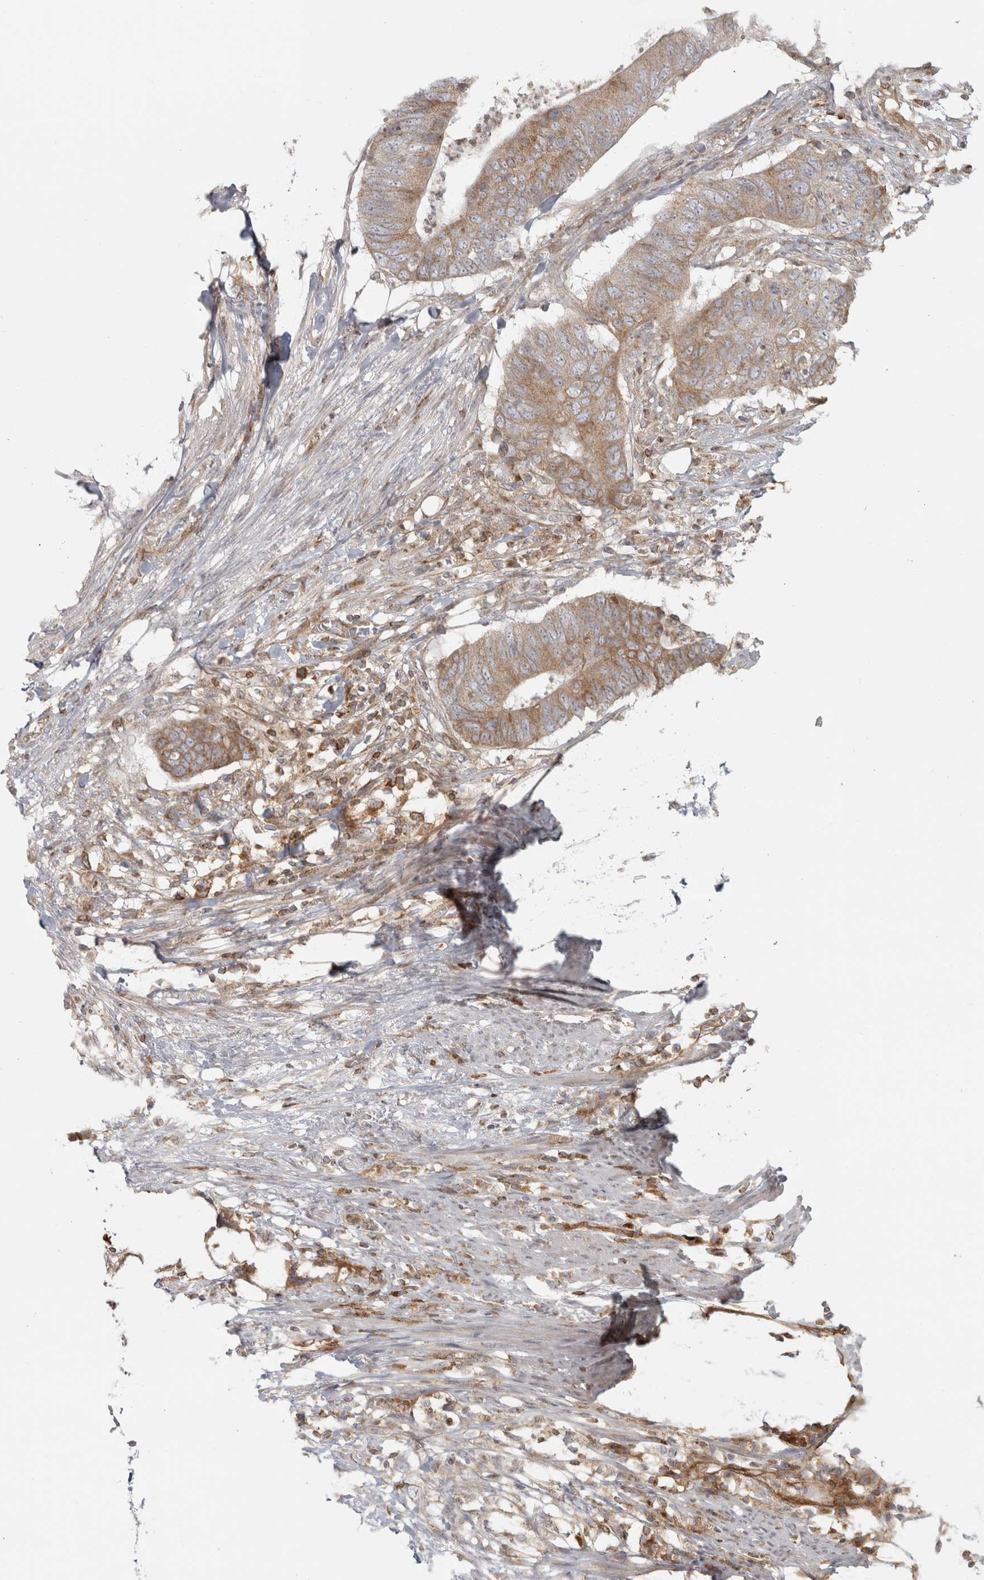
{"staining": {"intensity": "weak", "quantity": ">75%", "location": "cytoplasmic/membranous"}, "tissue": "colorectal cancer", "cell_type": "Tumor cells", "image_type": "cancer", "snomed": [{"axis": "morphology", "description": "Adenocarcinoma, NOS"}, {"axis": "topography", "description": "Colon"}], "caption": "Human colorectal cancer (adenocarcinoma) stained with a protein marker reveals weak staining in tumor cells.", "gene": "HLA-E", "patient": {"sex": "male", "age": 56}}